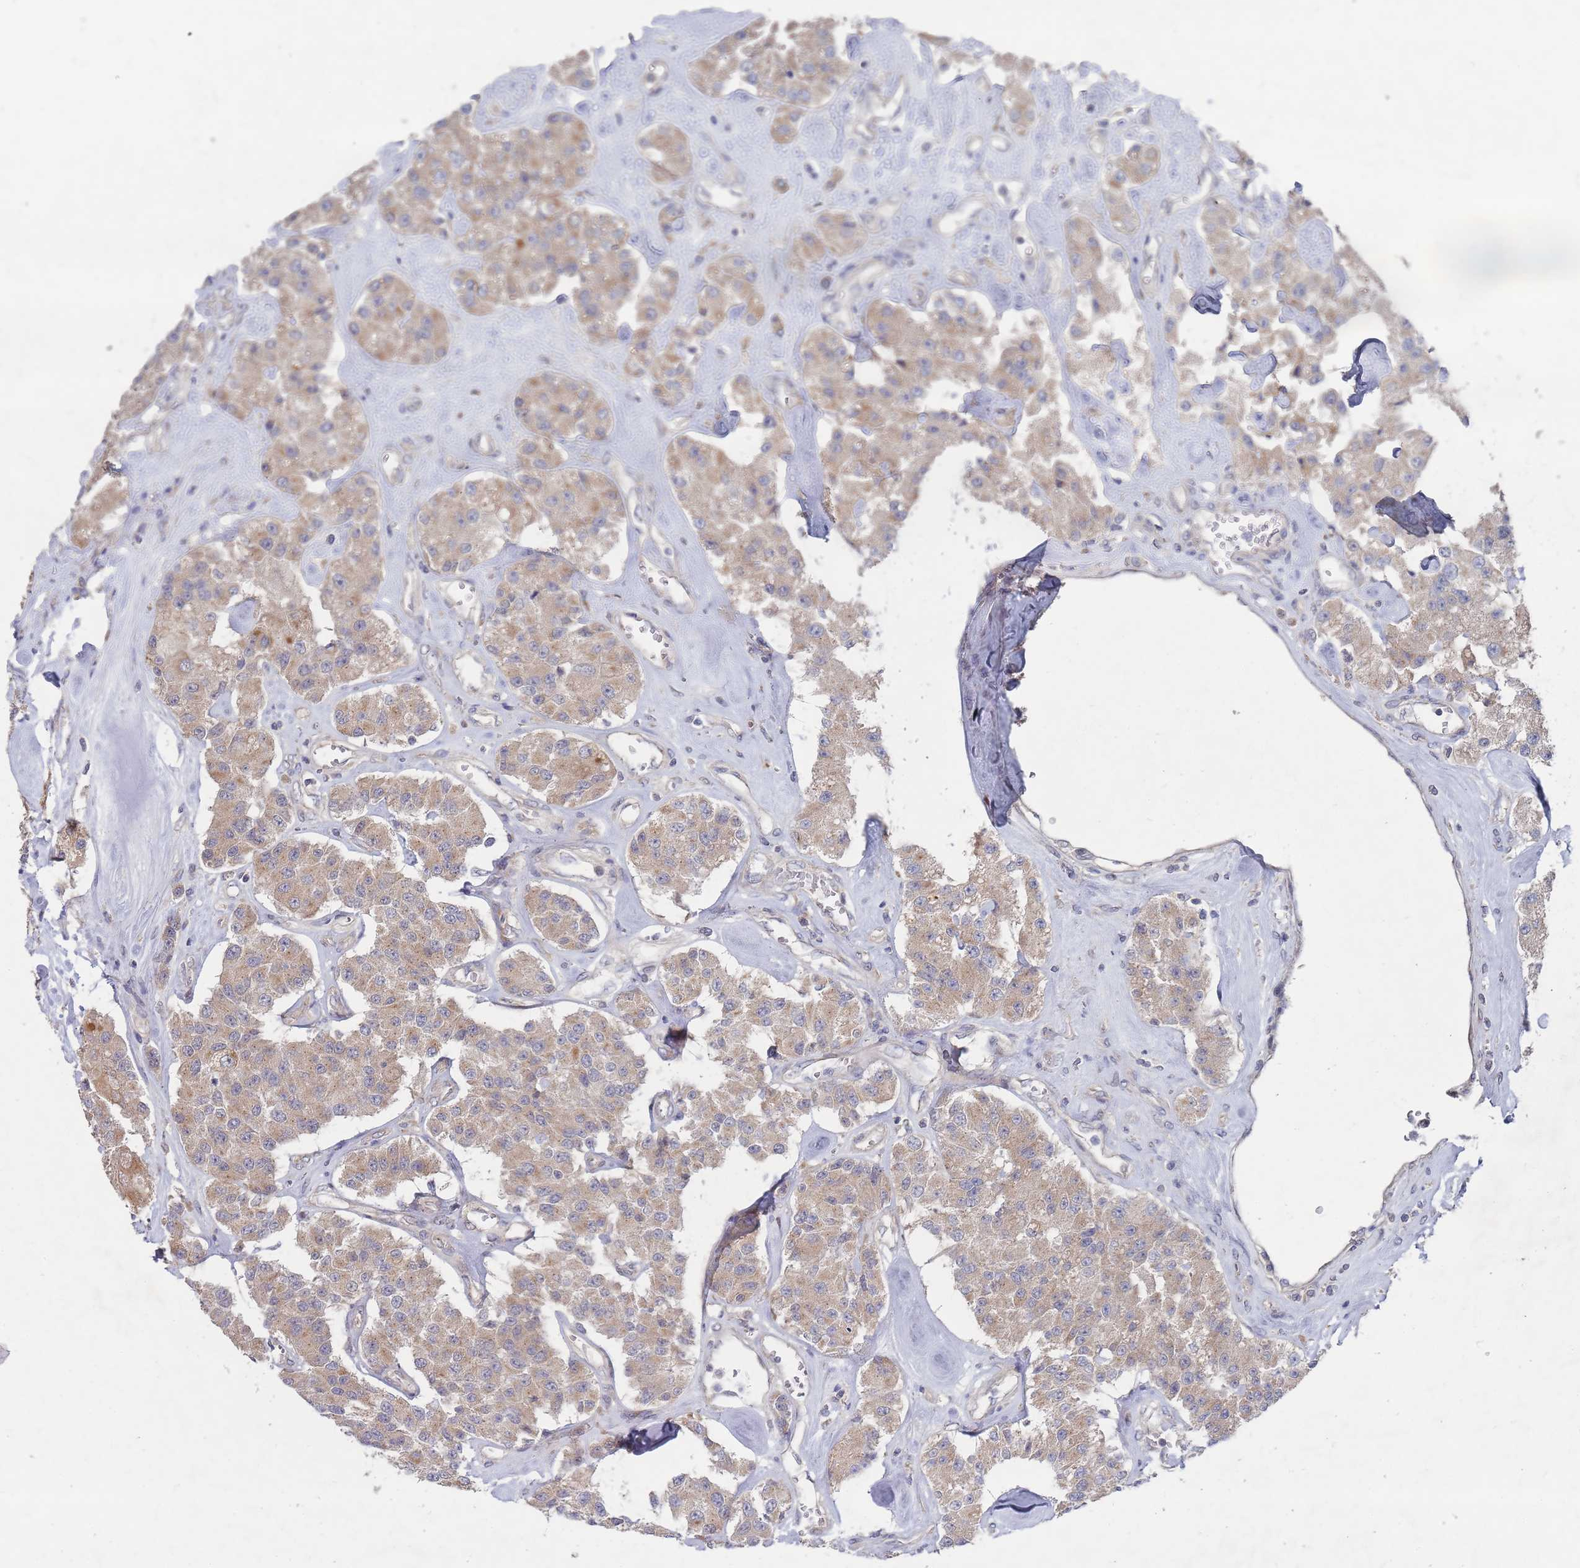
{"staining": {"intensity": "weak", "quantity": ">75%", "location": "cytoplasmic/membranous"}, "tissue": "carcinoid", "cell_type": "Tumor cells", "image_type": "cancer", "snomed": [{"axis": "morphology", "description": "Carcinoid, malignant, NOS"}, {"axis": "topography", "description": "Pancreas"}], "caption": "Human carcinoid stained with a protein marker reveals weak staining in tumor cells.", "gene": "SLC35F5", "patient": {"sex": "male", "age": 41}}